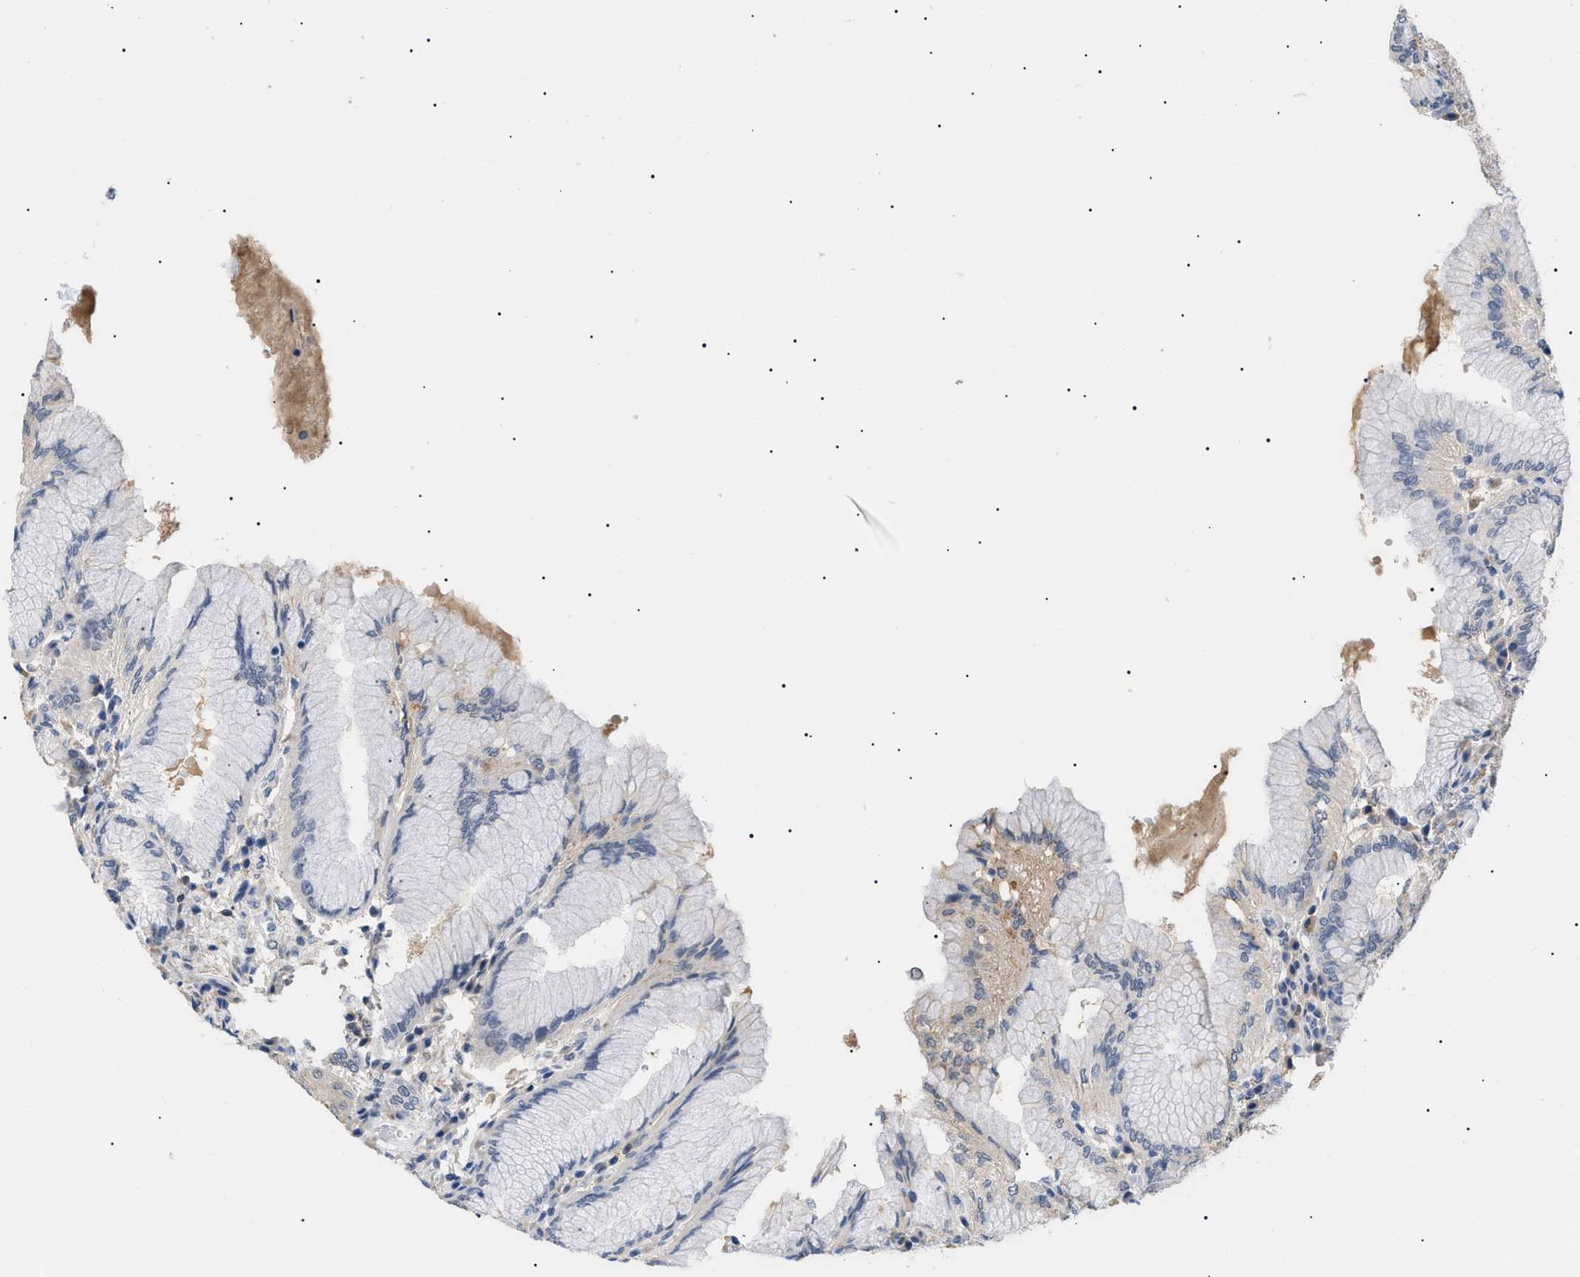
{"staining": {"intensity": "negative", "quantity": "none", "location": "none"}, "tissue": "stomach", "cell_type": "Glandular cells", "image_type": "normal", "snomed": [{"axis": "morphology", "description": "Normal tissue, NOS"}, {"axis": "topography", "description": "Stomach"}, {"axis": "topography", "description": "Stomach, lower"}], "caption": "The immunohistochemistry (IHC) image has no significant expression in glandular cells of stomach.", "gene": "PRRT2", "patient": {"sex": "female", "age": 56}}